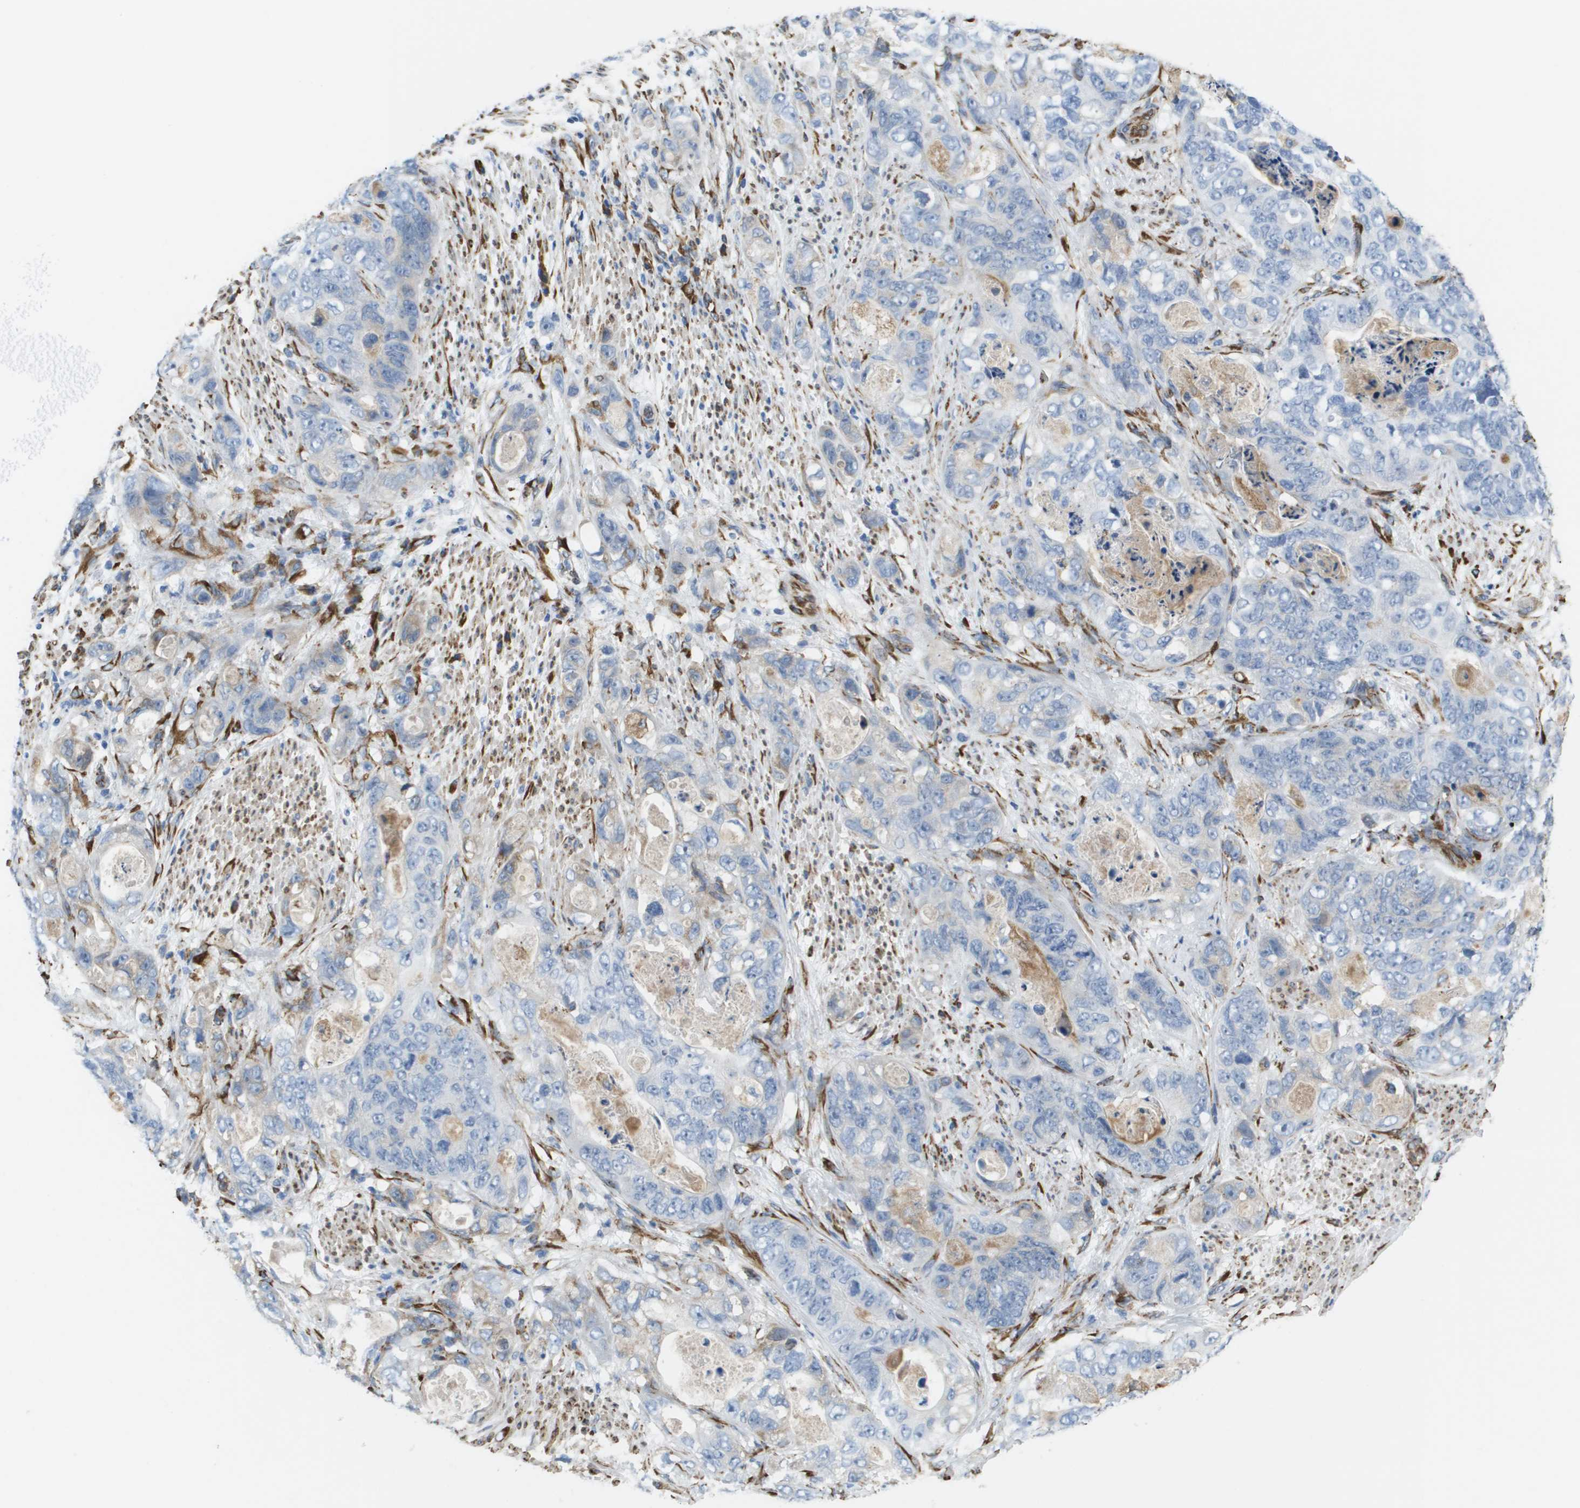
{"staining": {"intensity": "negative", "quantity": "none", "location": "none"}, "tissue": "stomach cancer", "cell_type": "Tumor cells", "image_type": "cancer", "snomed": [{"axis": "morphology", "description": "Adenocarcinoma, NOS"}, {"axis": "topography", "description": "Stomach"}], "caption": "Photomicrograph shows no protein staining in tumor cells of stomach cancer tissue.", "gene": "ST3GAL2", "patient": {"sex": "female", "age": 89}}